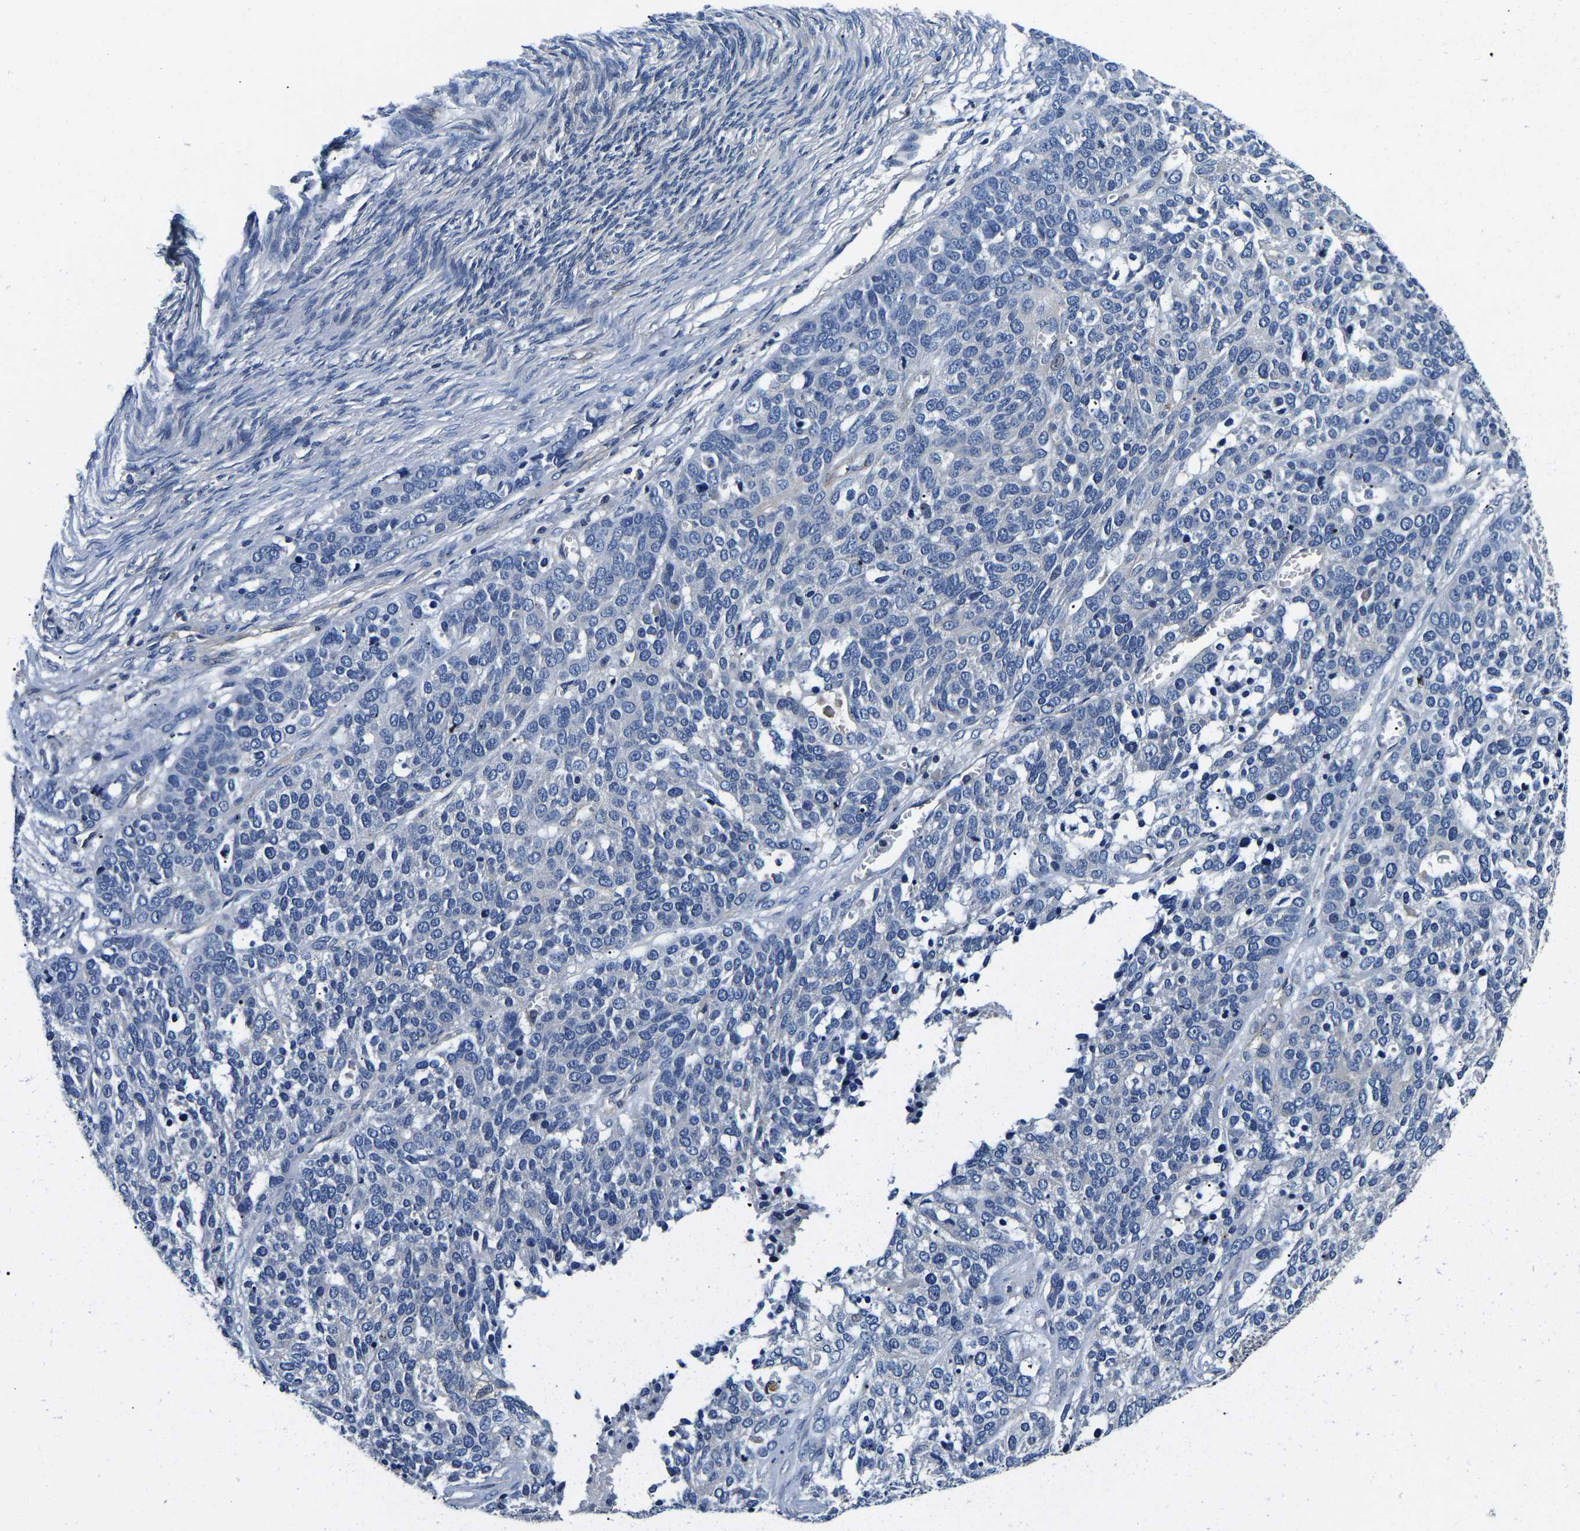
{"staining": {"intensity": "negative", "quantity": "none", "location": "none"}, "tissue": "ovarian cancer", "cell_type": "Tumor cells", "image_type": "cancer", "snomed": [{"axis": "morphology", "description": "Cystadenocarcinoma, serous, NOS"}, {"axis": "topography", "description": "Ovary"}], "caption": "A high-resolution micrograph shows immunohistochemistry staining of ovarian cancer (serous cystadenocarcinoma), which reveals no significant expression in tumor cells. The staining was performed using DAB (3,3'-diaminobenzidine) to visualize the protein expression in brown, while the nuclei were stained in blue with hematoxylin (Magnification: 20x).", "gene": "SH3GLB1", "patient": {"sex": "female", "age": 44}}